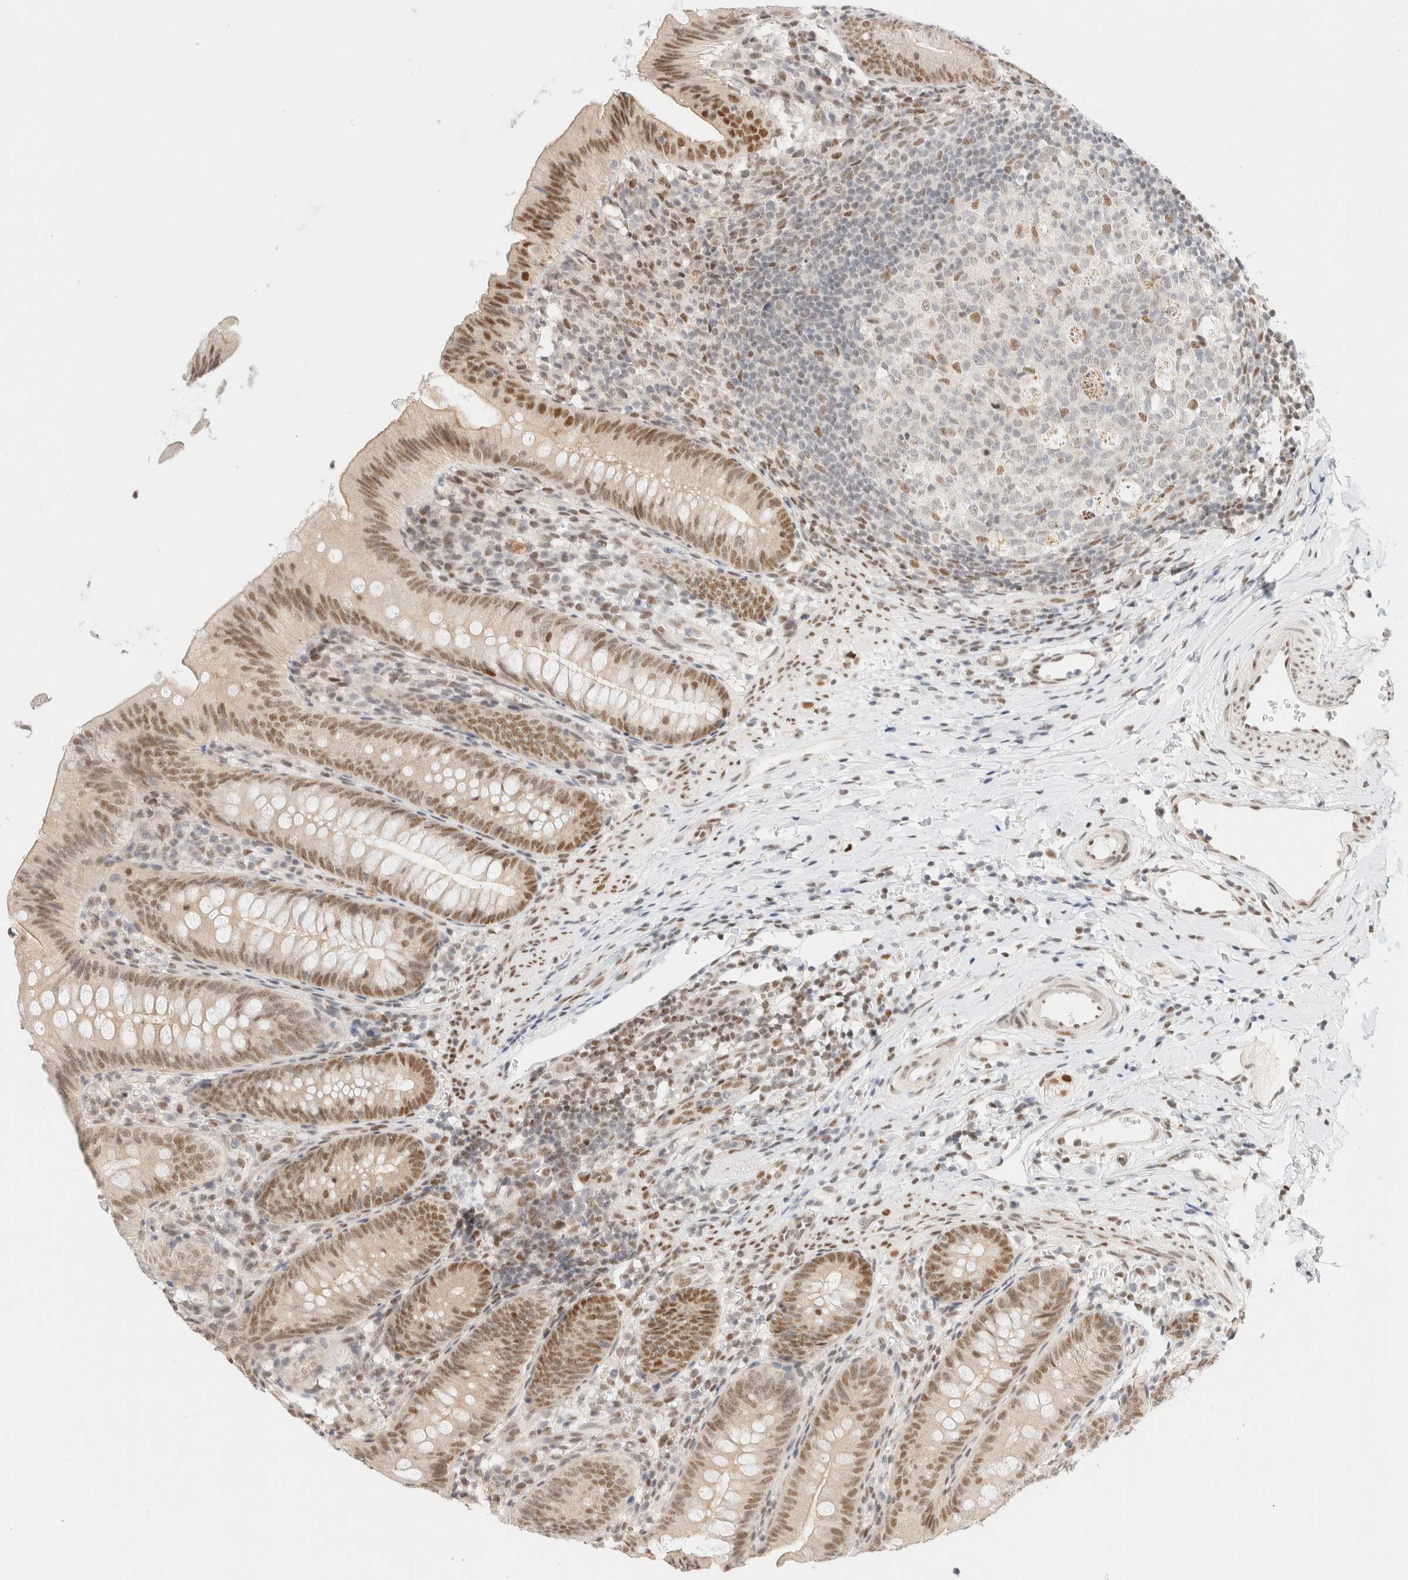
{"staining": {"intensity": "moderate", "quantity": ">75%", "location": "nuclear"}, "tissue": "appendix", "cell_type": "Glandular cells", "image_type": "normal", "snomed": [{"axis": "morphology", "description": "Normal tissue, NOS"}, {"axis": "topography", "description": "Appendix"}], "caption": "This micrograph demonstrates immunohistochemistry staining of normal appendix, with medium moderate nuclear expression in approximately >75% of glandular cells.", "gene": "PYGO2", "patient": {"sex": "male", "age": 1}}